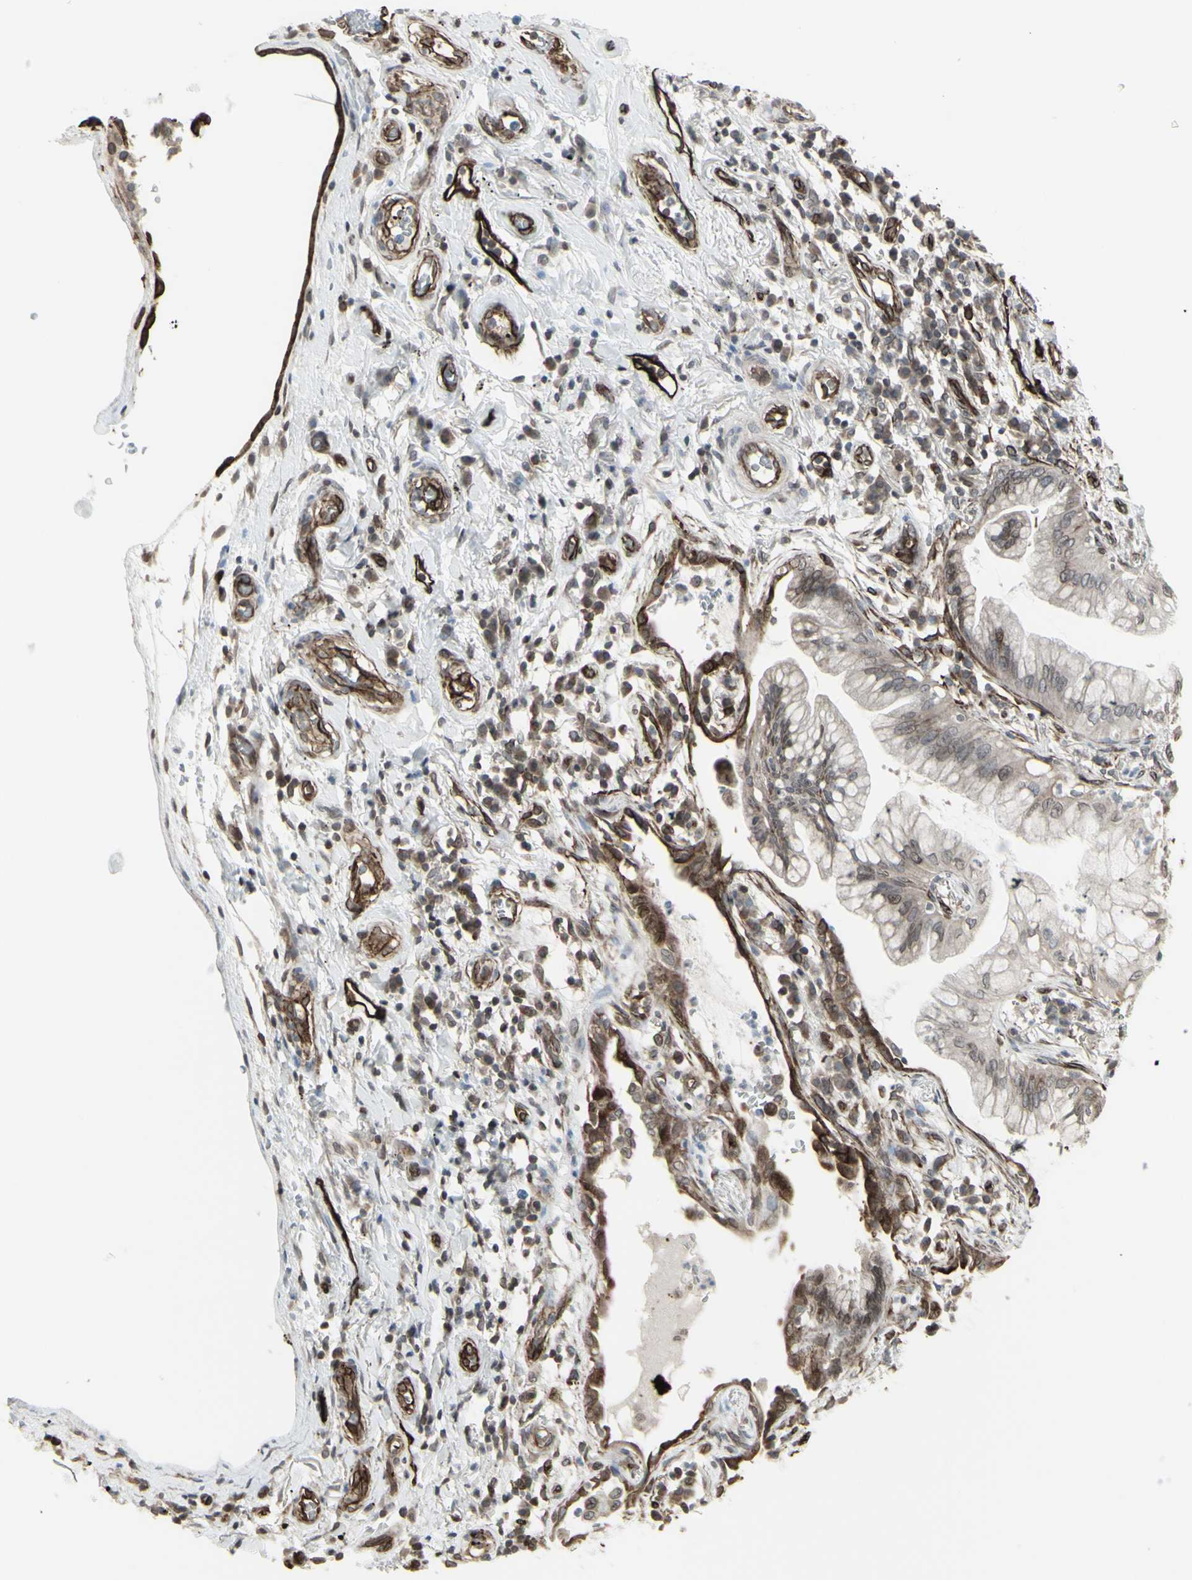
{"staining": {"intensity": "weak", "quantity": ">75%", "location": "cytoplasmic/membranous,nuclear"}, "tissue": "lung cancer", "cell_type": "Tumor cells", "image_type": "cancer", "snomed": [{"axis": "morphology", "description": "Adenocarcinoma, NOS"}, {"axis": "topography", "description": "Lung"}], "caption": "Protein staining exhibits weak cytoplasmic/membranous and nuclear expression in about >75% of tumor cells in lung adenocarcinoma.", "gene": "DTX3L", "patient": {"sex": "female", "age": 70}}